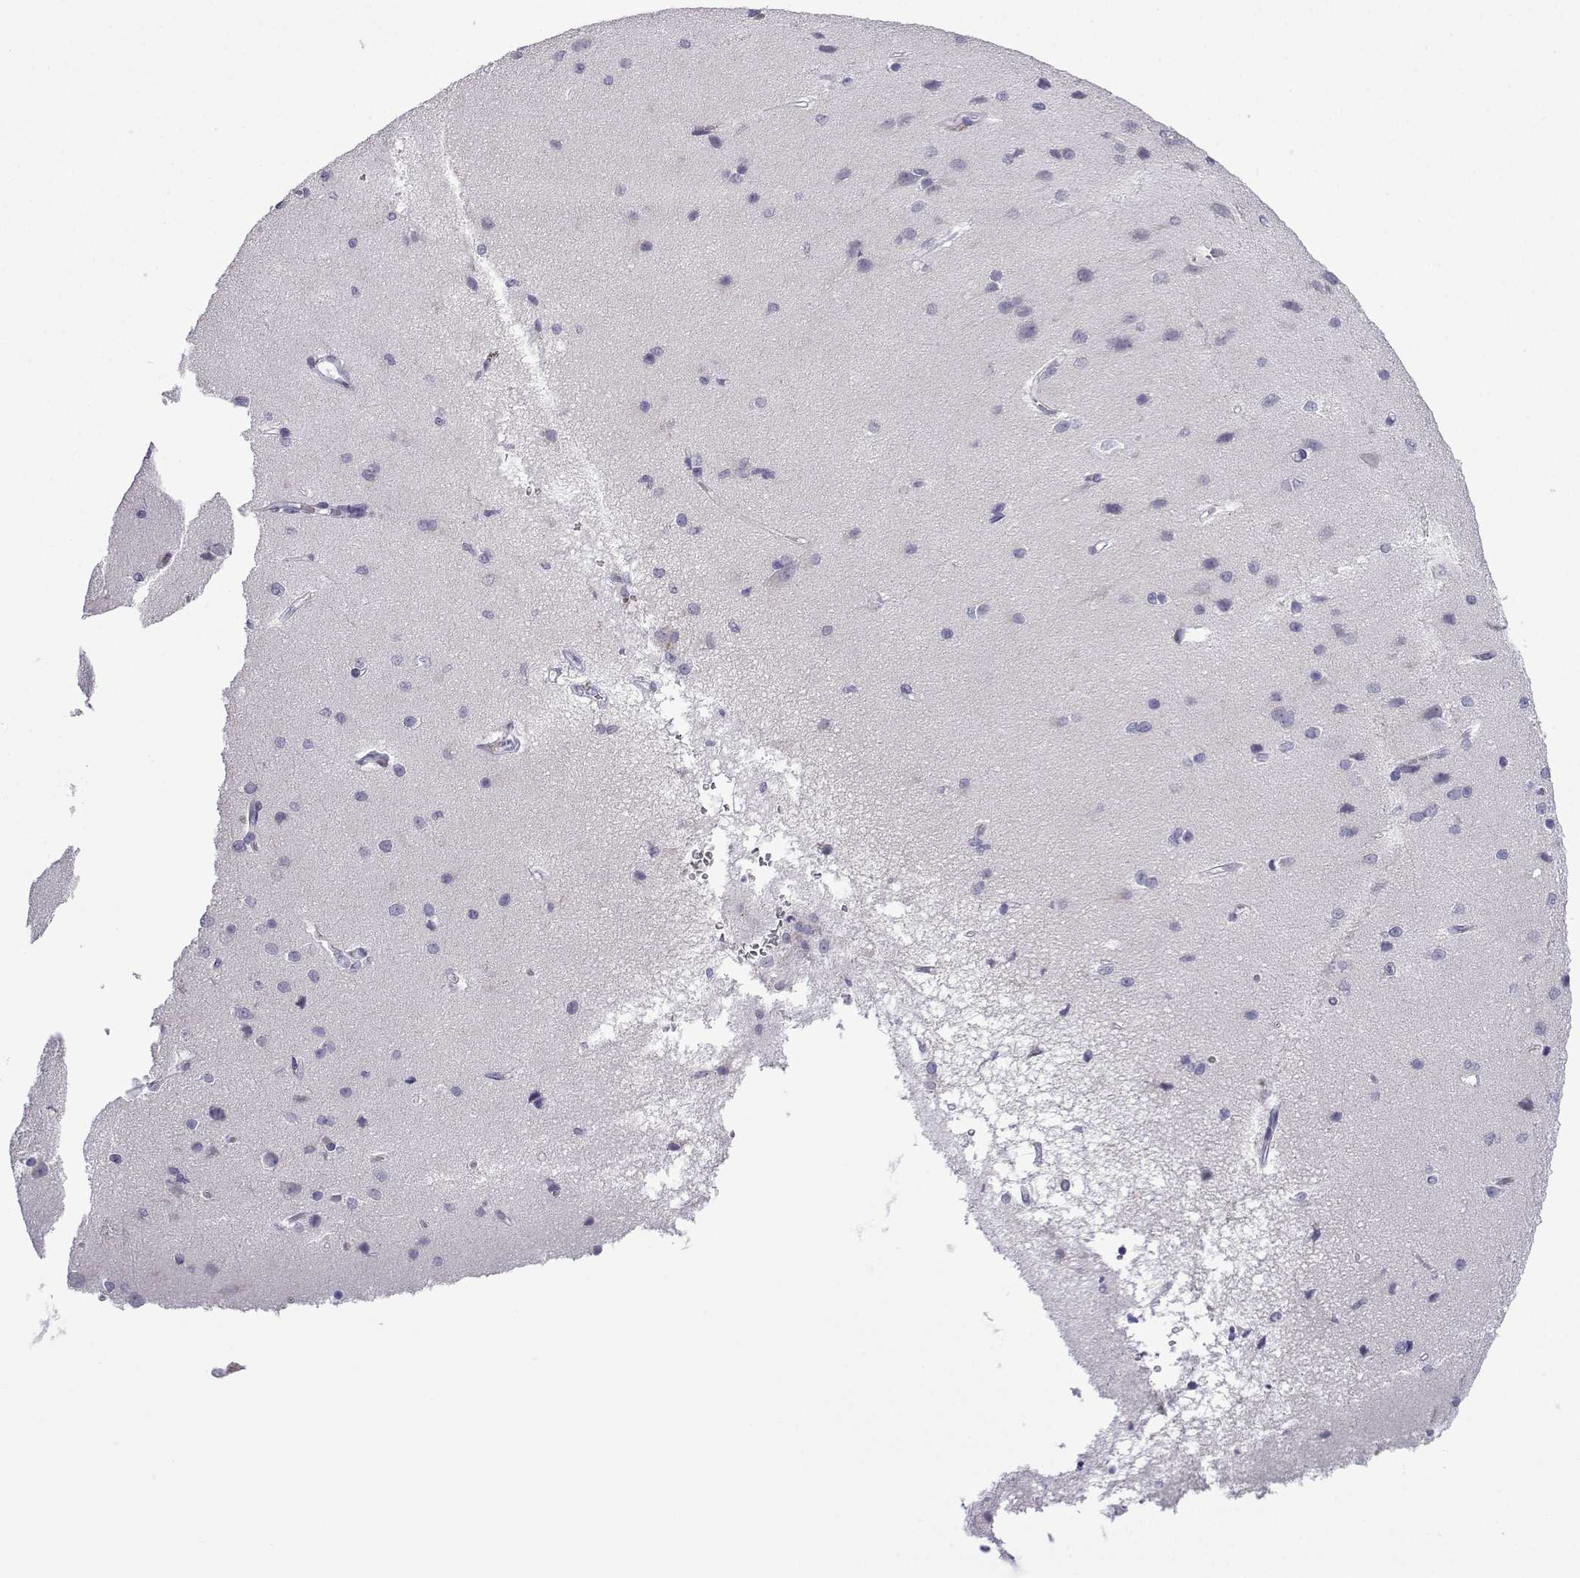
{"staining": {"intensity": "negative", "quantity": "none", "location": "none"}, "tissue": "cerebral cortex", "cell_type": "Endothelial cells", "image_type": "normal", "snomed": [{"axis": "morphology", "description": "Normal tissue, NOS"}, {"axis": "topography", "description": "Cerebral cortex"}], "caption": "DAB (3,3'-diaminobenzidine) immunohistochemical staining of unremarkable cerebral cortex displays no significant positivity in endothelial cells. (DAB (3,3'-diaminobenzidine) immunohistochemistry with hematoxylin counter stain).", "gene": "ACRBP", "patient": {"sex": "male", "age": 37}}